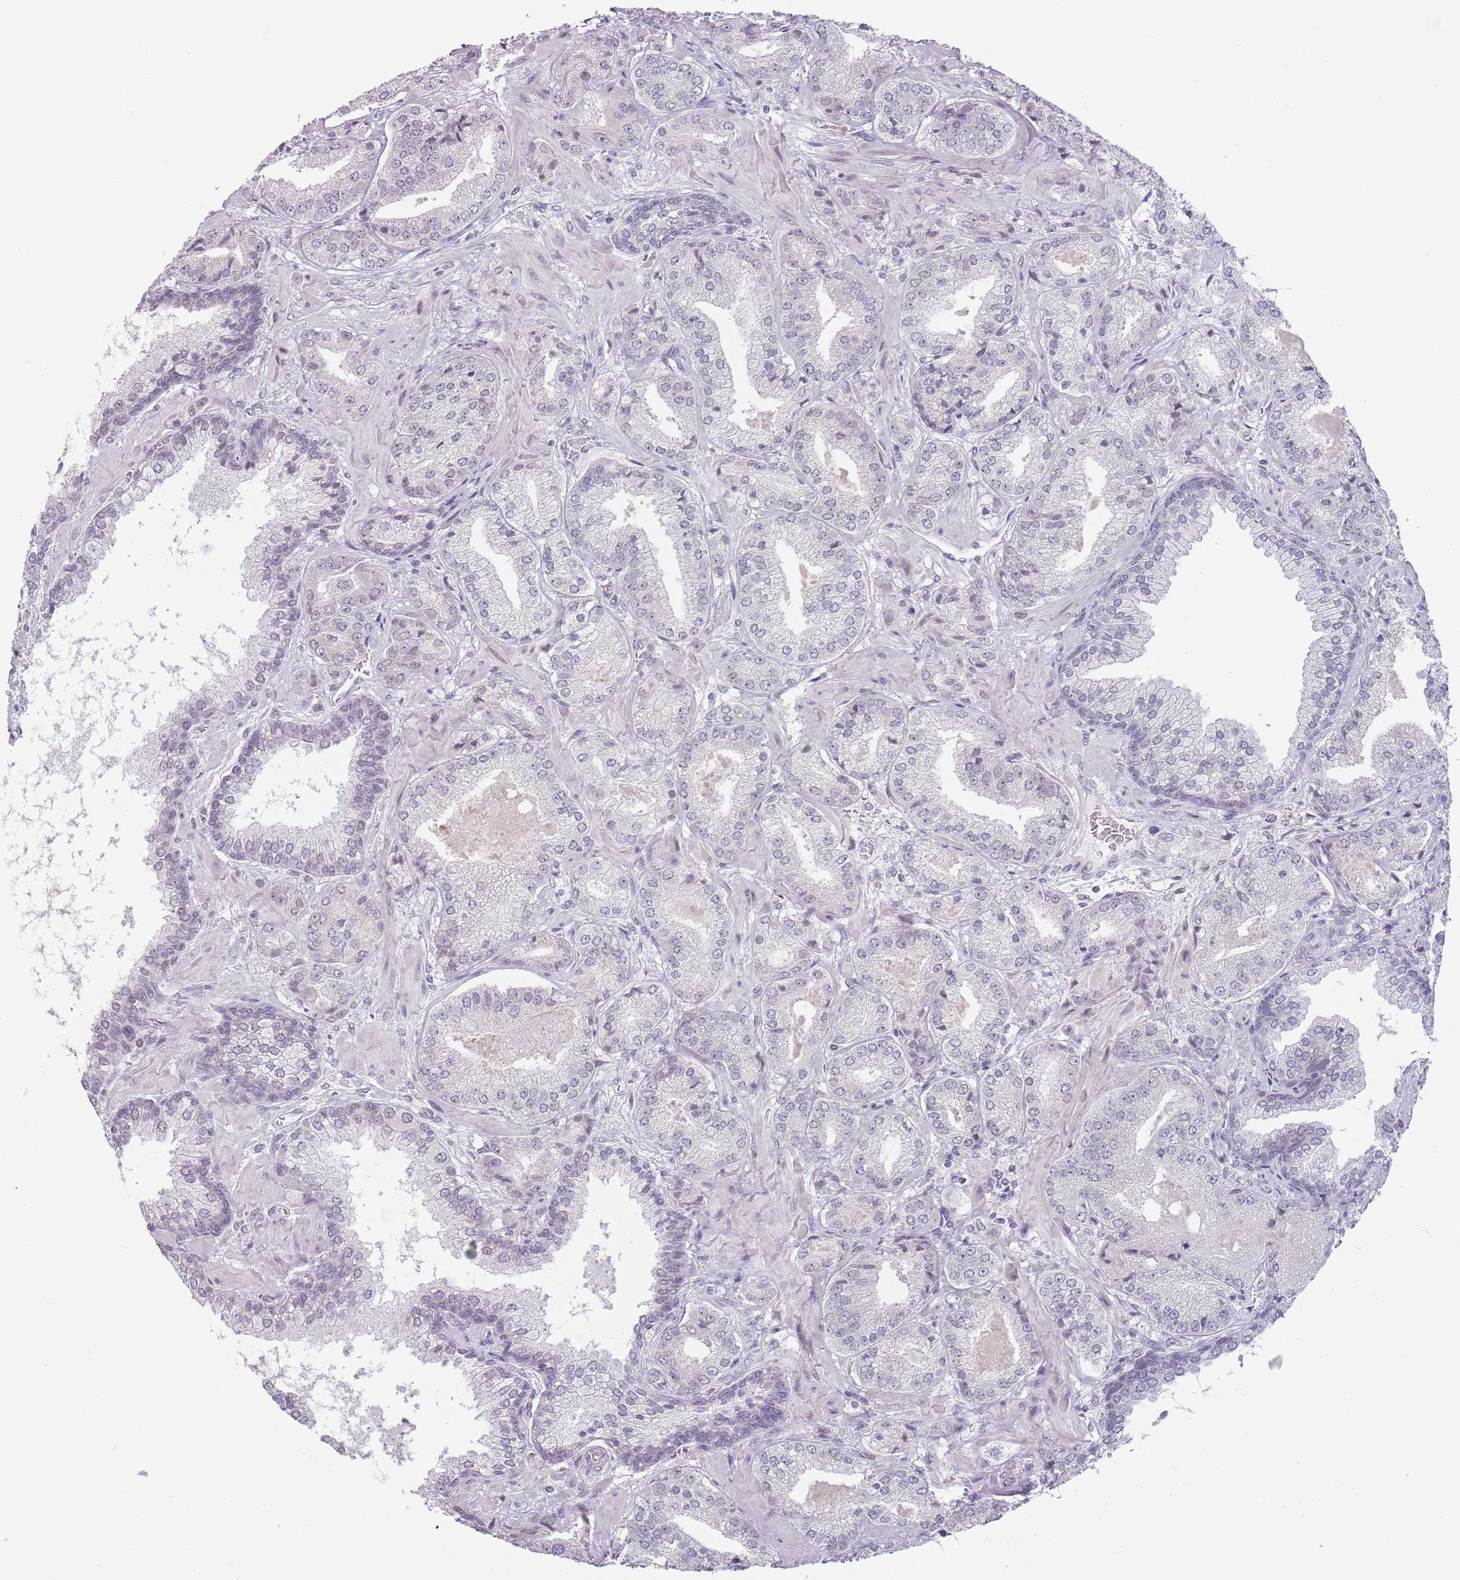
{"staining": {"intensity": "negative", "quantity": "none", "location": "none"}, "tissue": "prostate cancer", "cell_type": "Tumor cells", "image_type": "cancer", "snomed": [{"axis": "morphology", "description": "Adenocarcinoma, High grade"}, {"axis": "topography", "description": "Prostate"}], "caption": "This is an immunohistochemistry (IHC) photomicrograph of high-grade adenocarcinoma (prostate). There is no staining in tumor cells.", "gene": "PTCHD1", "patient": {"sex": "male", "age": 63}}